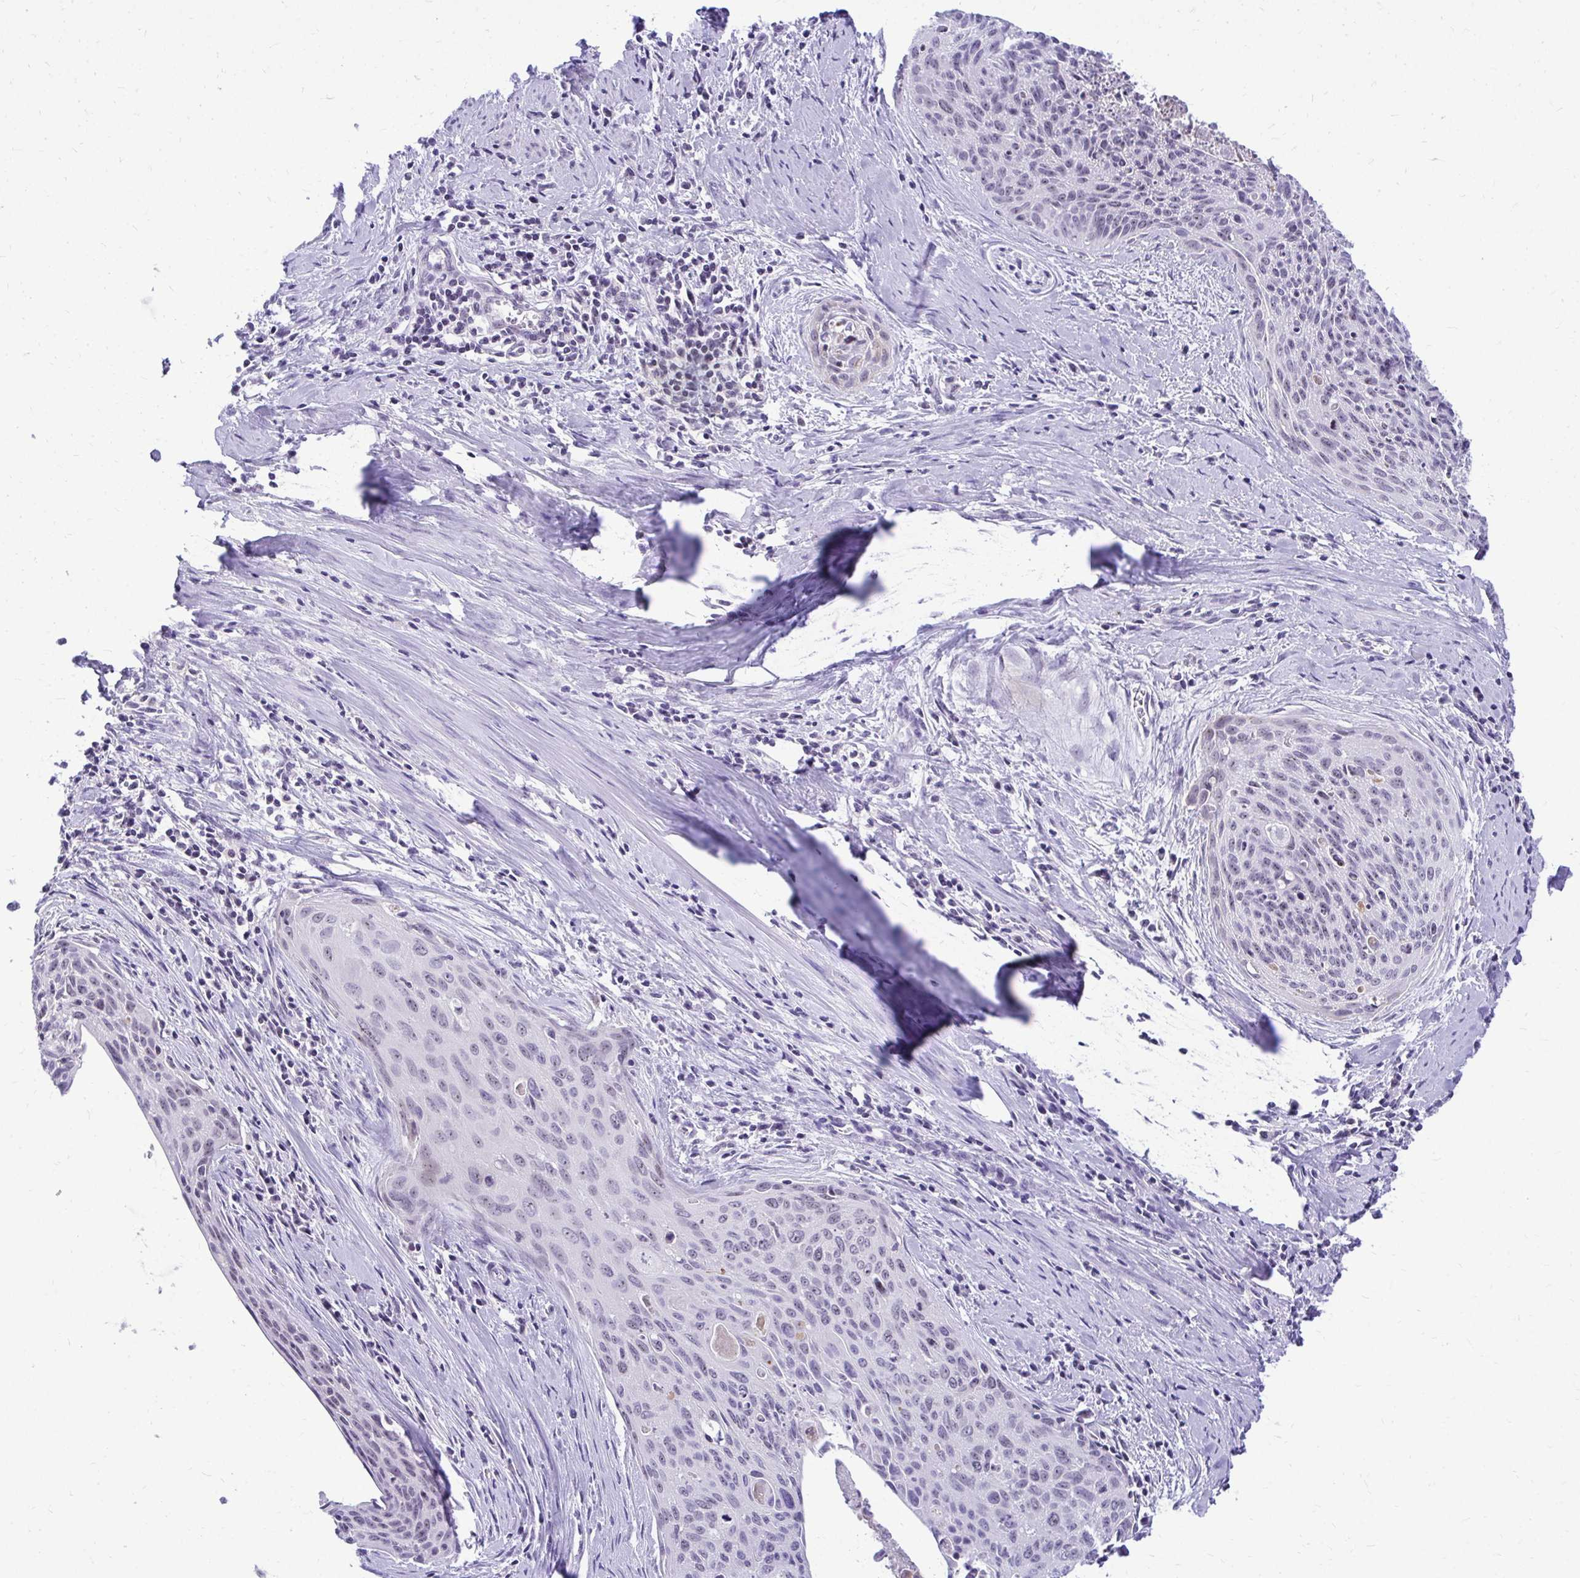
{"staining": {"intensity": "negative", "quantity": "none", "location": "none"}, "tissue": "cervical cancer", "cell_type": "Tumor cells", "image_type": "cancer", "snomed": [{"axis": "morphology", "description": "Squamous cell carcinoma, NOS"}, {"axis": "topography", "description": "Cervix"}], "caption": "A high-resolution photomicrograph shows immunohistochemistry (IHC) staining of cervical cancer, which displays no significant expression in tumor cells.", "gene": "NIFK", "patient": {"sex": "female", "age": 55}}